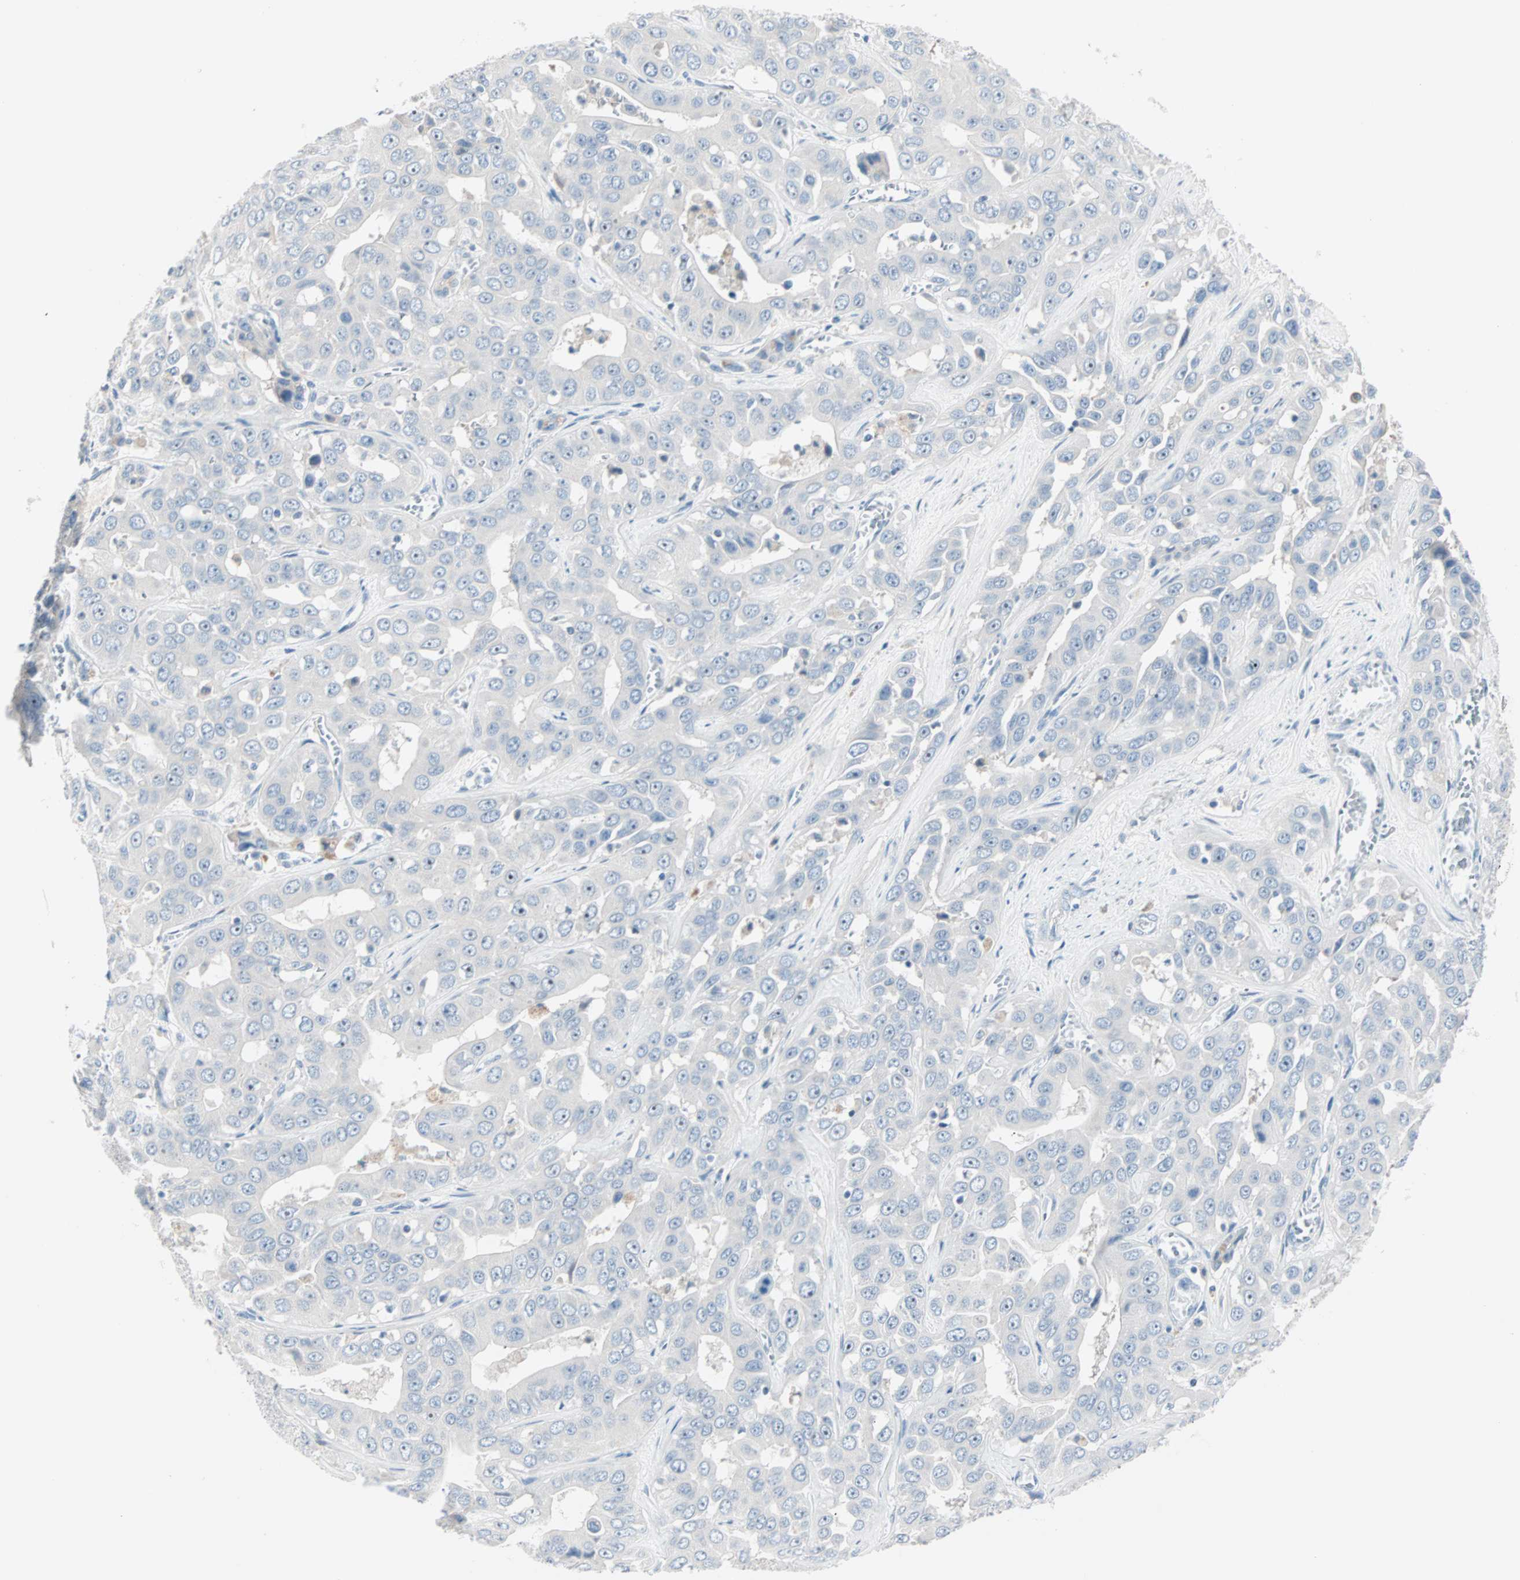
{"staining": {"intensity": "negative", "quantity": "none", "location": "none"}, "tissue": "liver cancer", "cell_type": "Tumor cells", "image_type": "cancer", "snomed": [{"axis": "morphology", "description": "Cholangiocarcinoma"}, {"axis": "topography", "description": "Liver"}], "caption": "DAB (3,3'-diaminobenzidine) immunohistochemical staining of liver cancer (cholangiocarcinoma) exhibits no significant positivity in tumor cells.", "gene": "NEFH", "patient": {"sex": "female", "age": 52}}